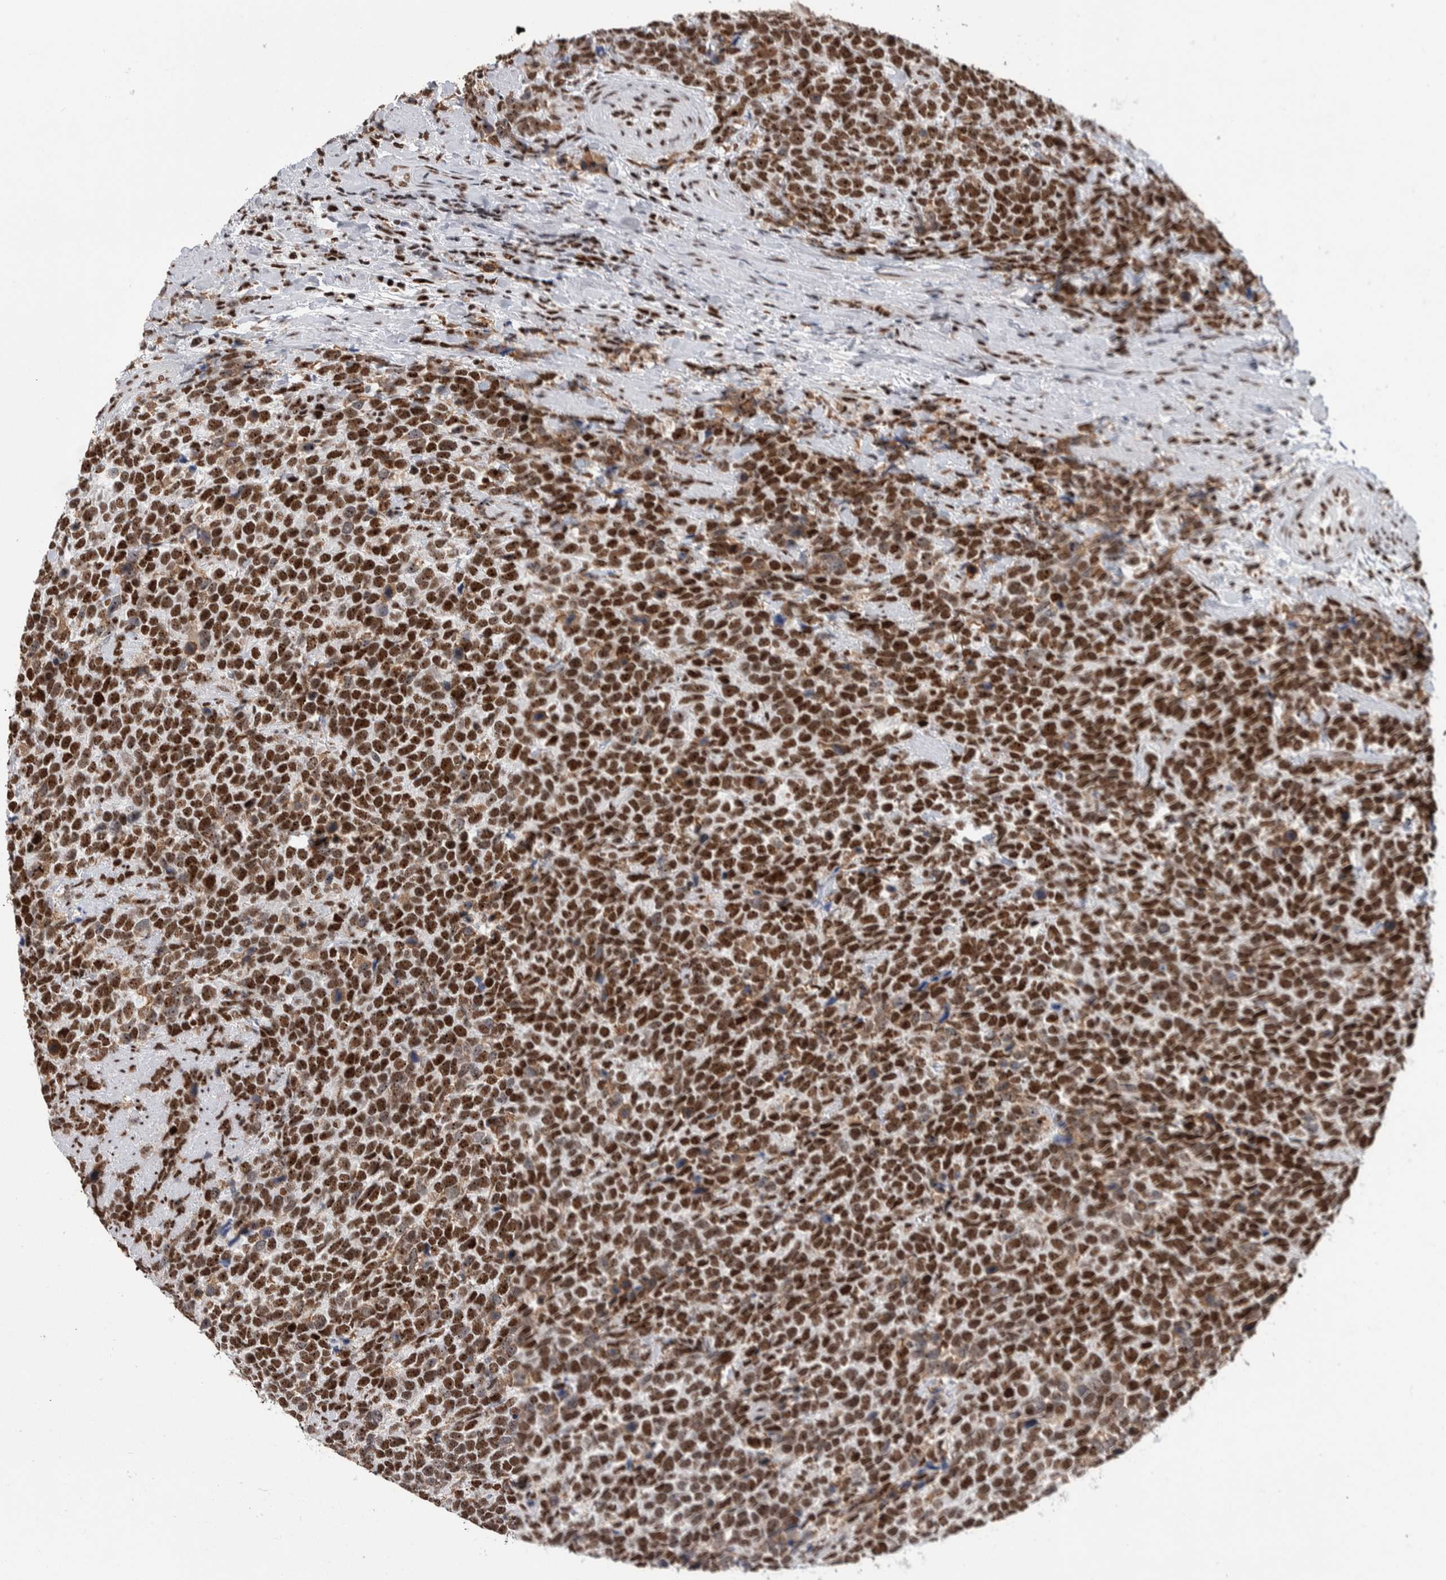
{"staining": {"intensity": "strong", "quantity": ">75%", "location": "nuclear"}, "tissue": "urothelial cancer", "cell_type": "Tumor cells", "image_type": "cancer", "snomed": [{"axis": "morphology", "description": "Urothelial carcinoma, High grade"}, {"axis": "topography", "description": "Urinary bladder"}], "caption": "Human urothelial cancer stained with a protein marker displays strong staining in tumor cells.", "gene": "NCL", "patient": {"sex": "female", "age": 82}}